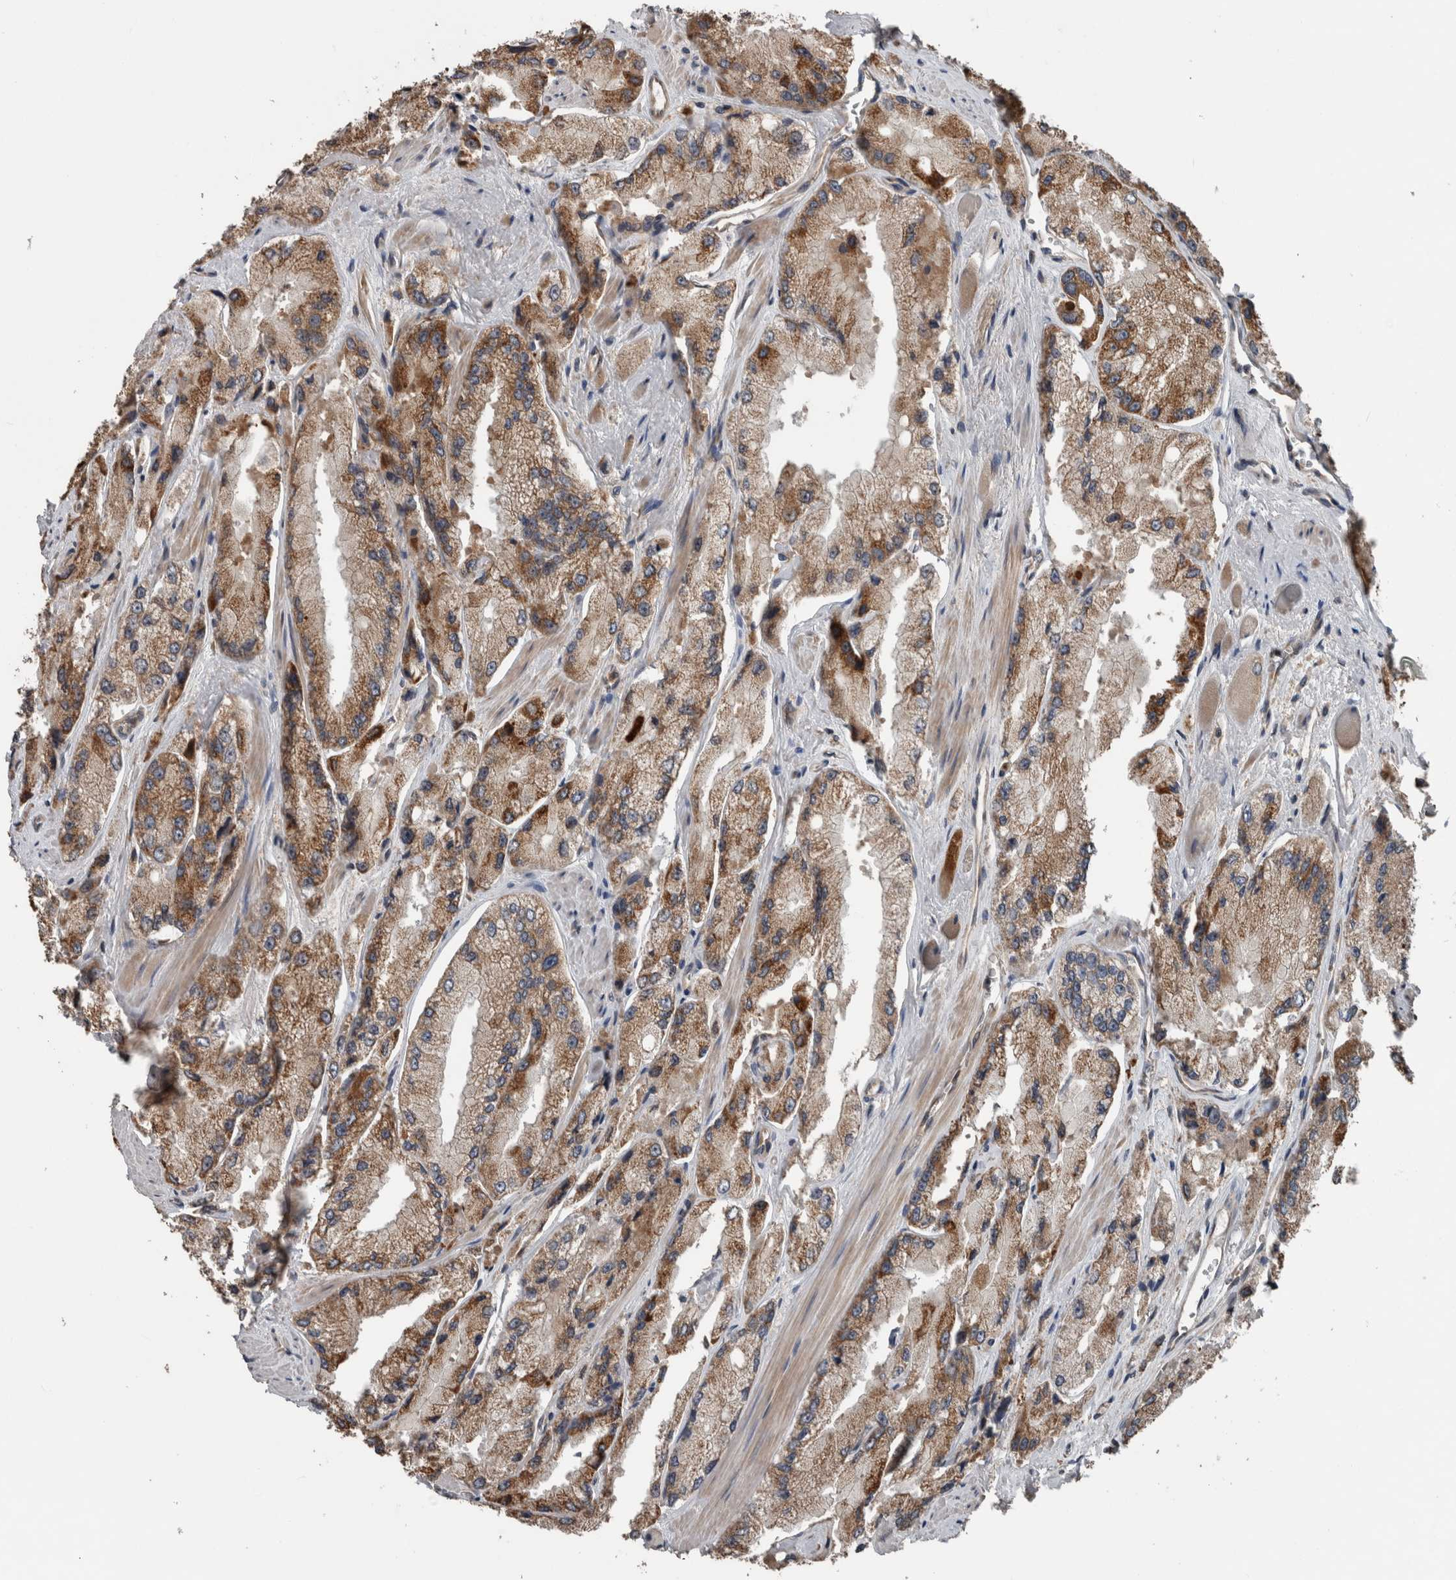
{"staining": {"intensity": "moderate", "quantity": ">75%", "location": "cytoplasmic/membranous"}, "tissue": "prostate cancer", "cell_type": "Tumor cells", "image_type": "cancer", "snomed": [{"axis": "morphology", "description": "Adenocarcinoma, High grade"}, {"axis": "topography", "description": "Prostate"}], "caption": "A brown stain shows moderate cytoplasmic/membranous positivity of a protein in prostate cancer (adenocarcinoma (high-grade)) tumor cells.", "gene": "RIOK3", "patient": {"sex": "male", "age": 58}}